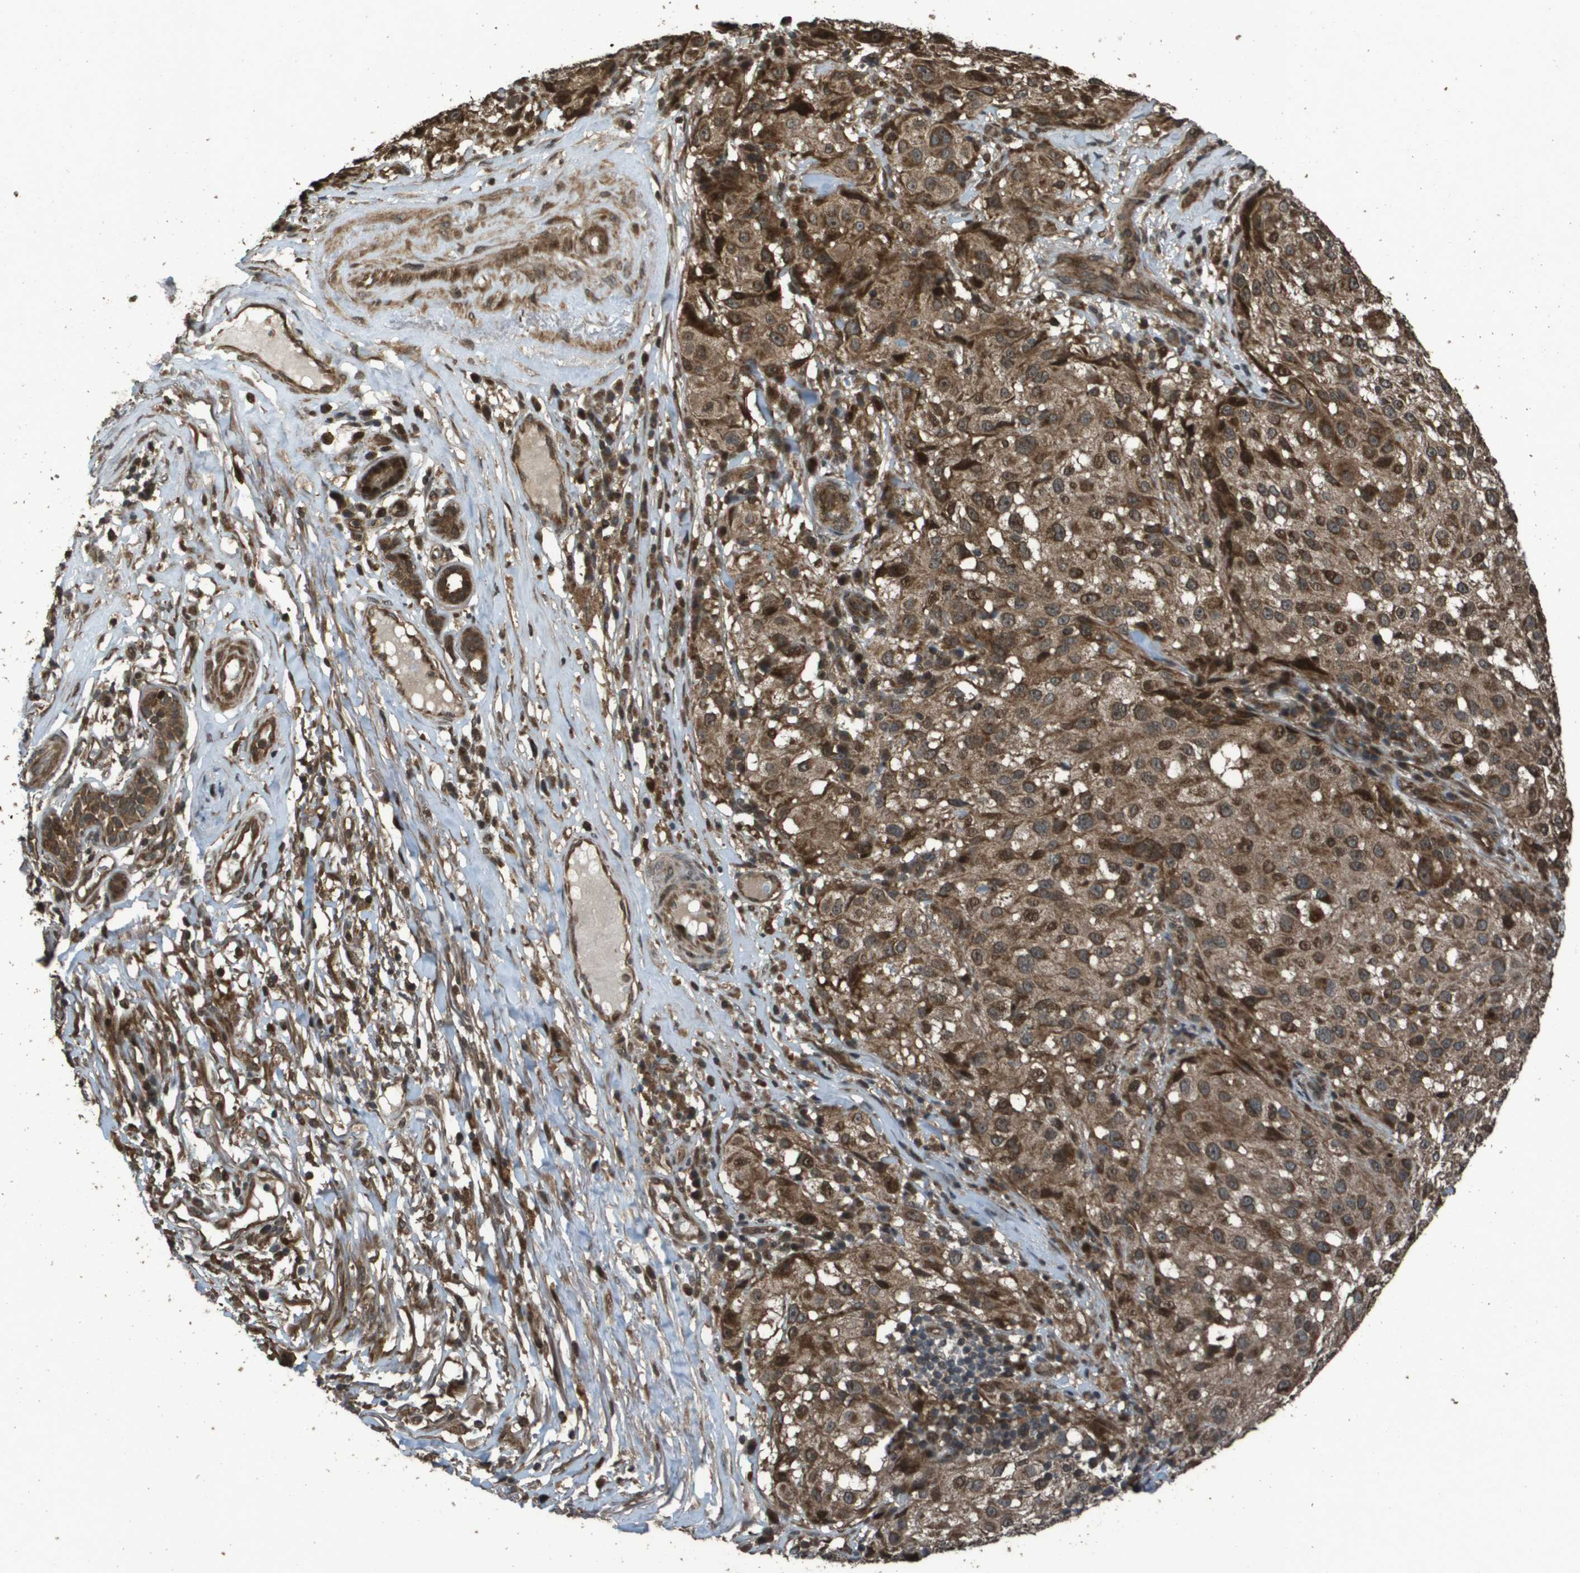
{"staining": {"intensity": "moderate", "quantity": ">75%", "location": "cytoplasmic/membranous"}, "tissue": "melanoma", "cell_type": "Tumor cells", "image_type": "cancer", "snomed": [{"axis": "morphology", "description": "Necrosis, NOS"}, {"axis": "morphology", "description": "Malignant melanoma, NOS"}, {"axis": "topography", "description": "Skin"}], "caption": "Protein expression analysis of malignant melanoma displays moderate cytoplasmic/membranous positivity in about >75% of tumor cells.", "gene": "FIG4", "patient": {"sex": "female", "age": 87}}